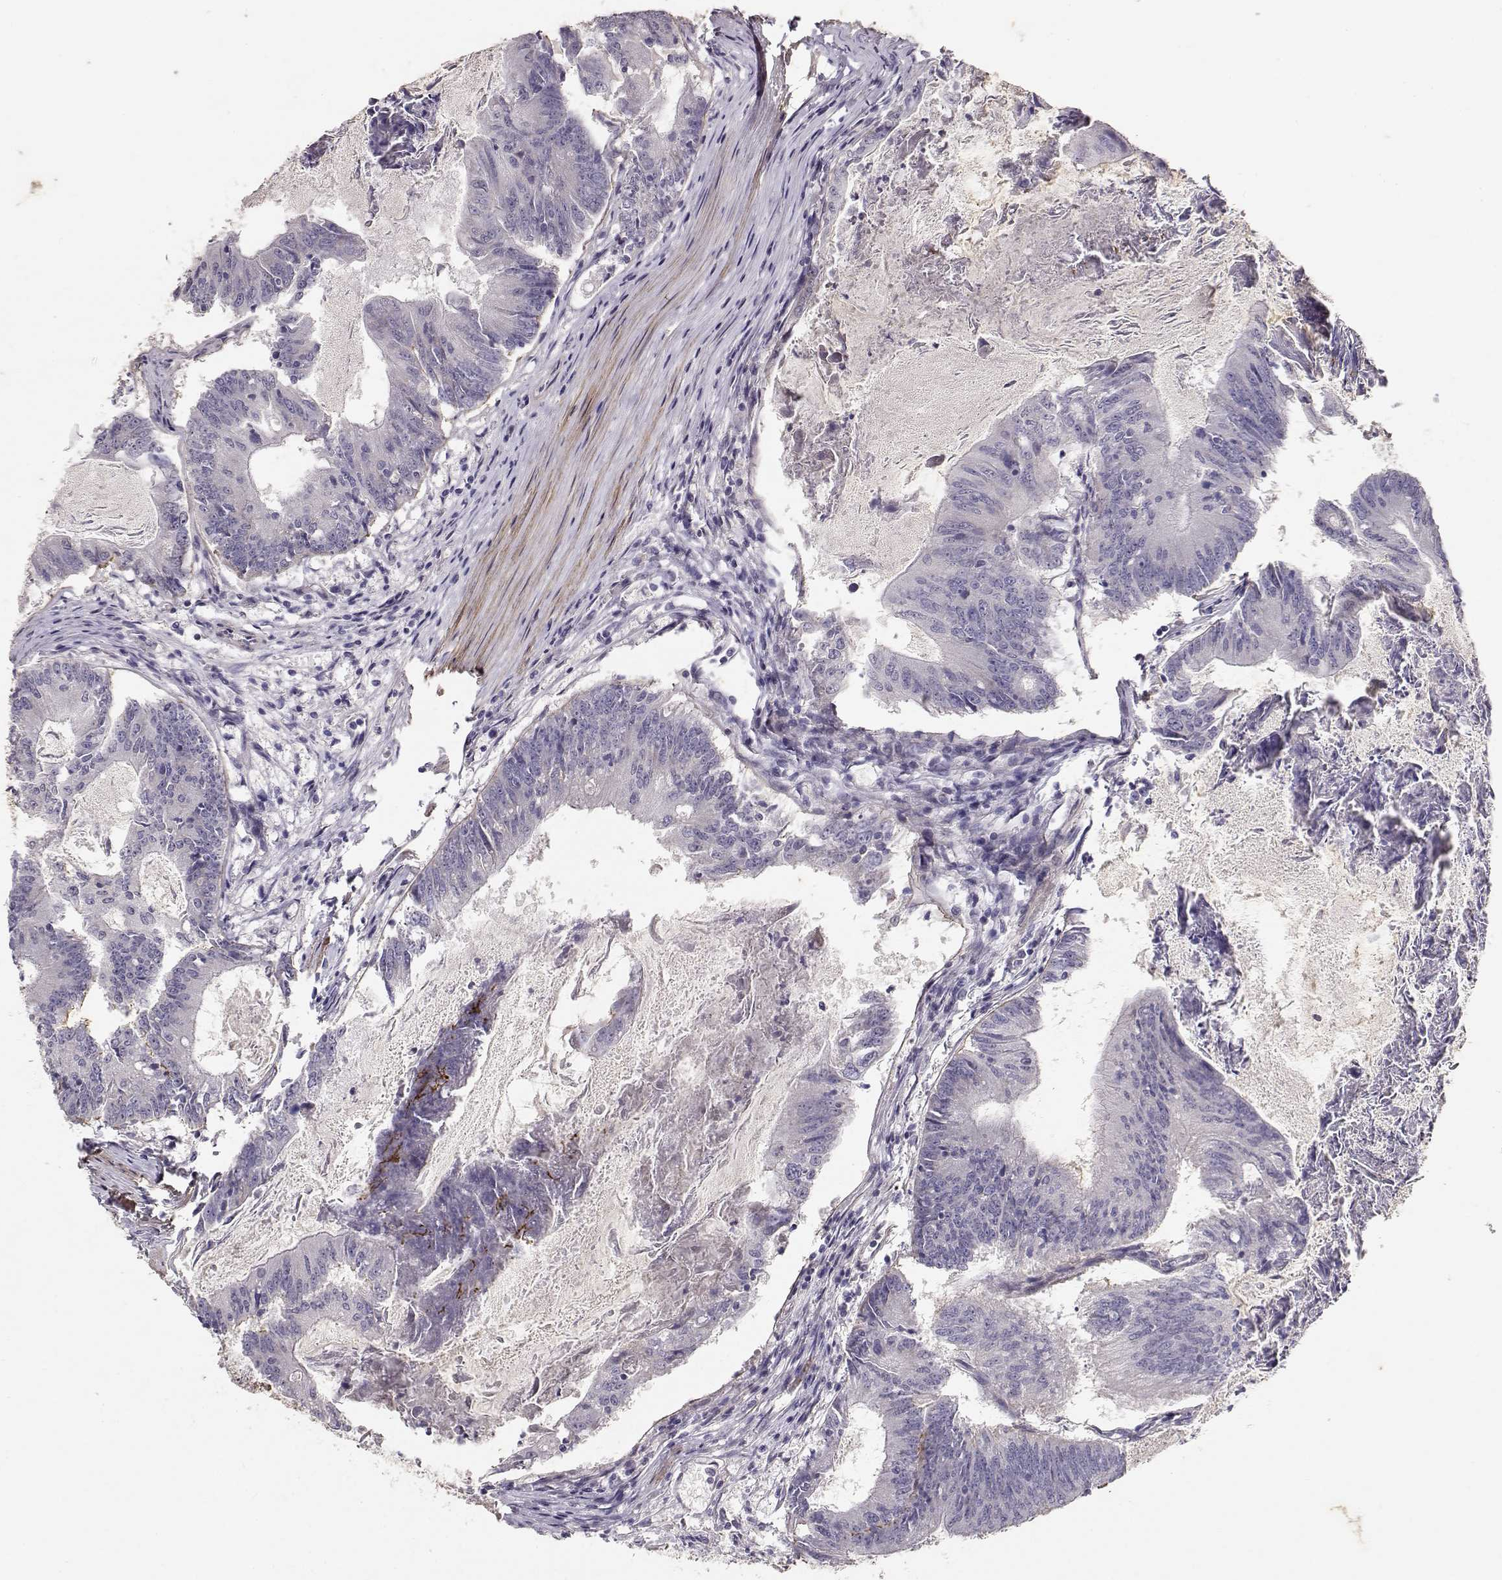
{"staining": {"intensity": "negative", "quantity": "none", "location": "none"}, "tissue": "colorectal cancer", "cell_type": "Tumor cells", "image_type": "cancer", "snomed": [{"axis": "morphology", "description": "Adenocarcinoma, NOS"}, {"axis": "topography", "description": "Colon"}], "caption": "IHC of human adenocarcinoma (colorectal) exhibits no positivity in tumor cells.", "gene": "LAMA5", "patient": {"sex": "female", "age": 70}}